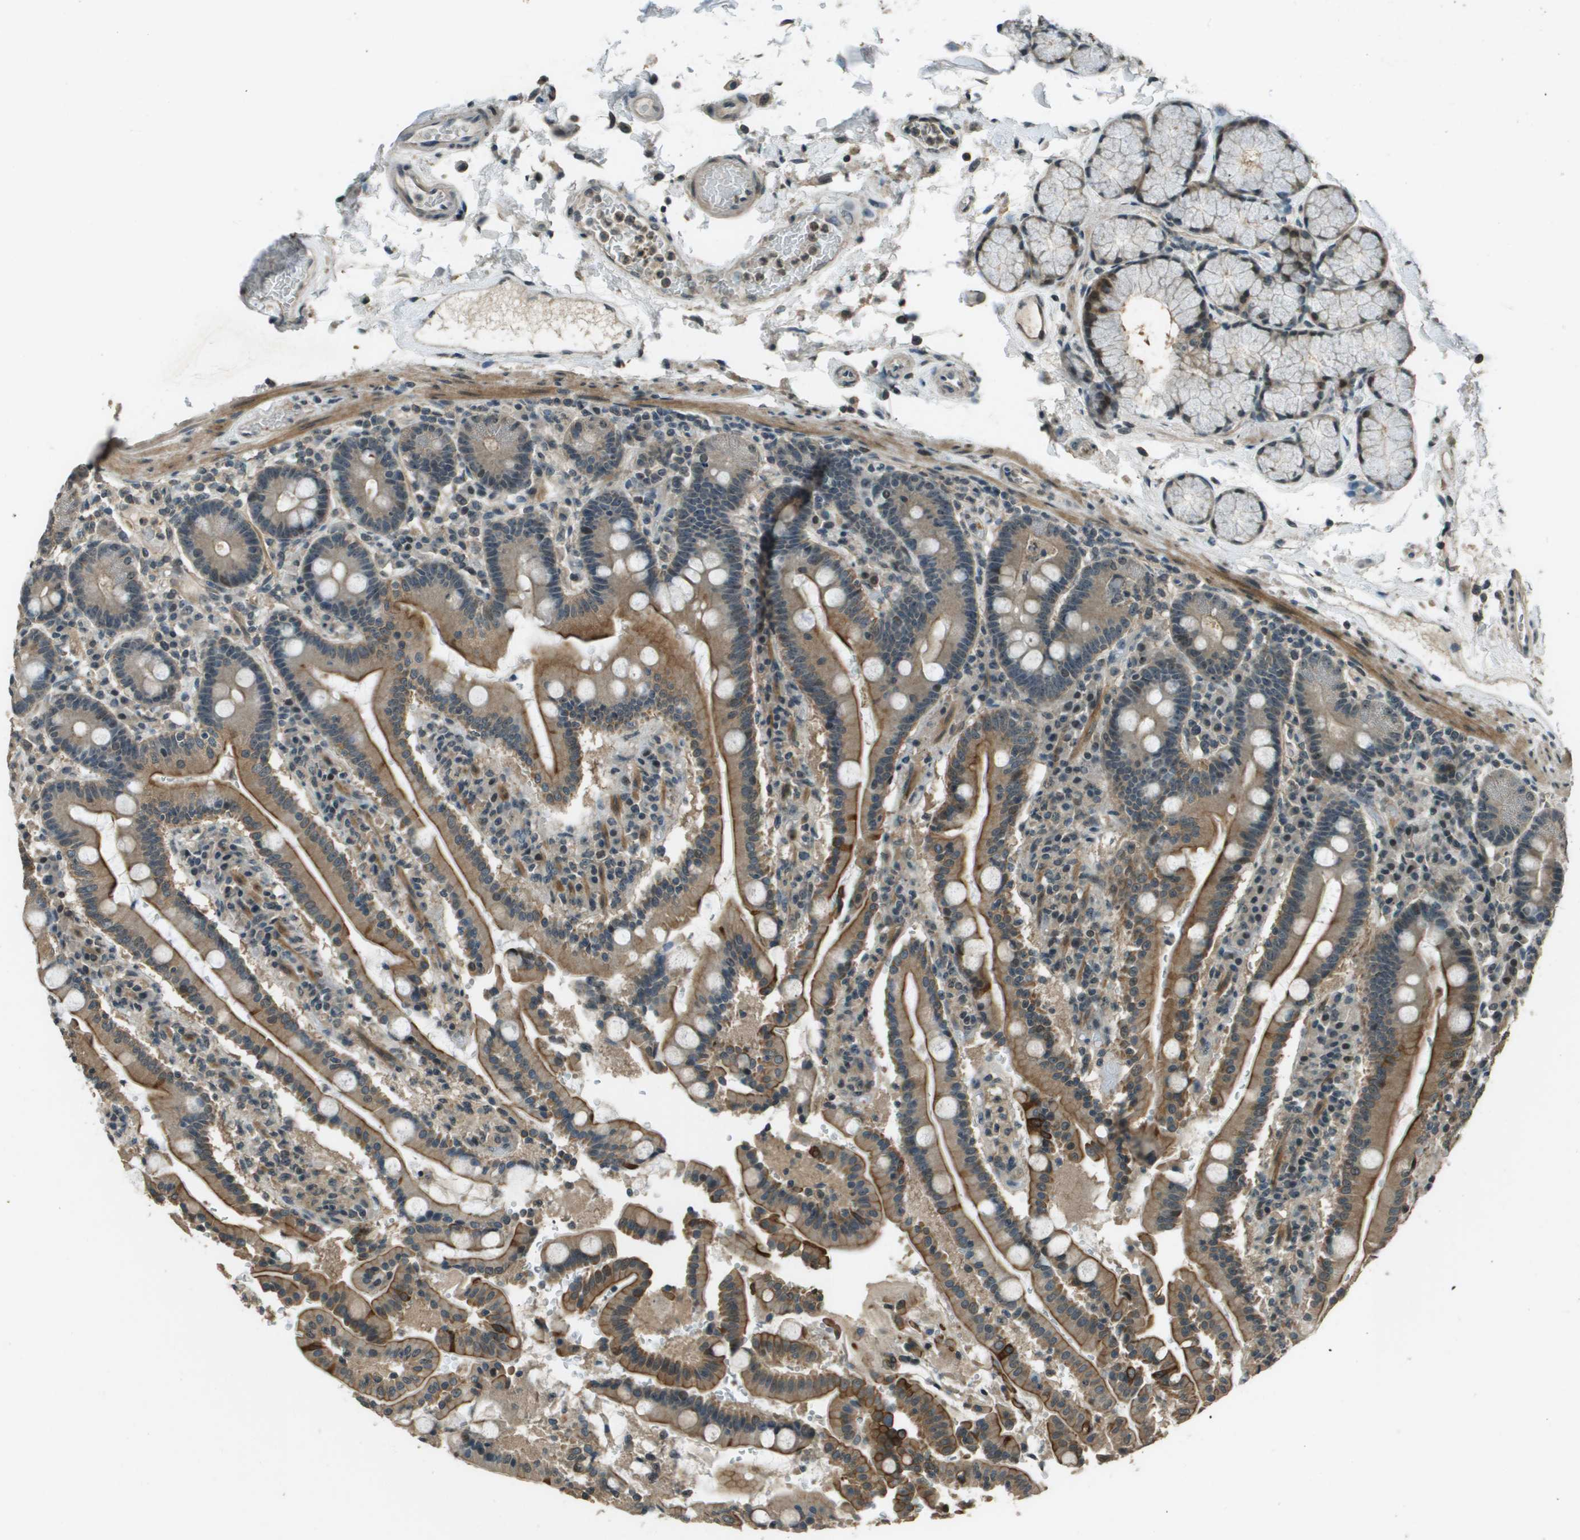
{"staining": {"intensity": "moderate", "quantity": "25%-75%", "location": "cytoplasmic/membranous"}, "tissue": "duodenum", "cell_type": "Glandular cells", "image_type": "normal", "snomed": [{"axis": "morphology", "description": "Normal tissue, NOS"}, {"axis": "topography", "description": "Small intestine, NOS"}], "caption": "Immunohistochemical staining of normal duodenum shows moderate cytoplasmic/membranous protein positivity in about 25%-75% of glandular cells.", "gene": "SDC3", "patient": {"sex": "female", "age": 71}}